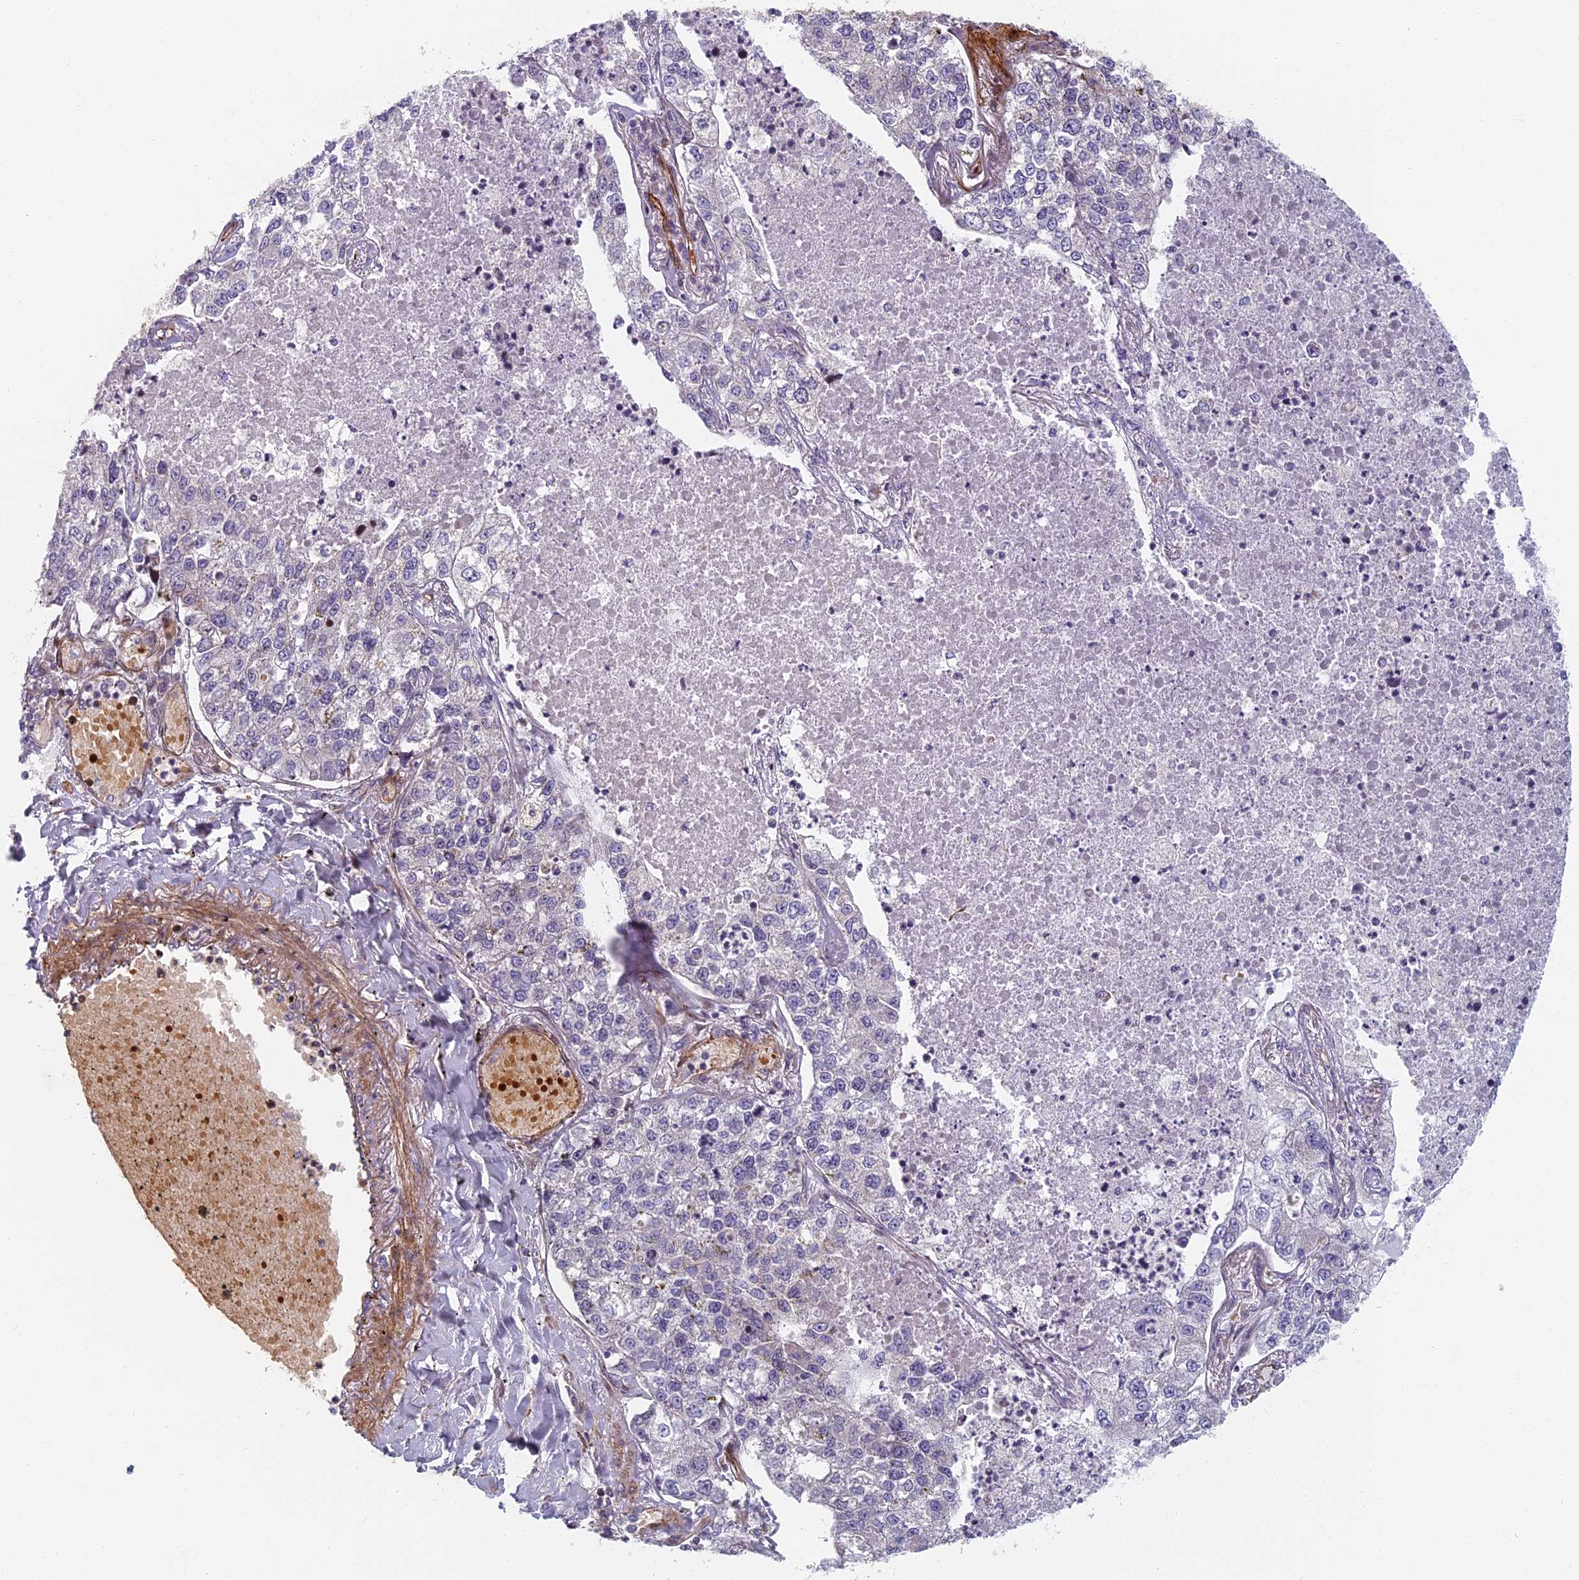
{"staining": {"intensity": "negative", "quantity": "none", "location": "none"}, "tissue": "lung cancer", "cell_type": "Tumor cells", "image_type": "cancer", "snomed": [{"axis": "morphology", "description": "Adenocarcinoma, NOS"}, {"axis": "topography", "description": "Lung"}], "caption": "The image shows no staining of tumor cells in lung cancer (adenocarcinoma).", "gene": "ABCB10", "patient": {"sex": "male", "age": 49}}